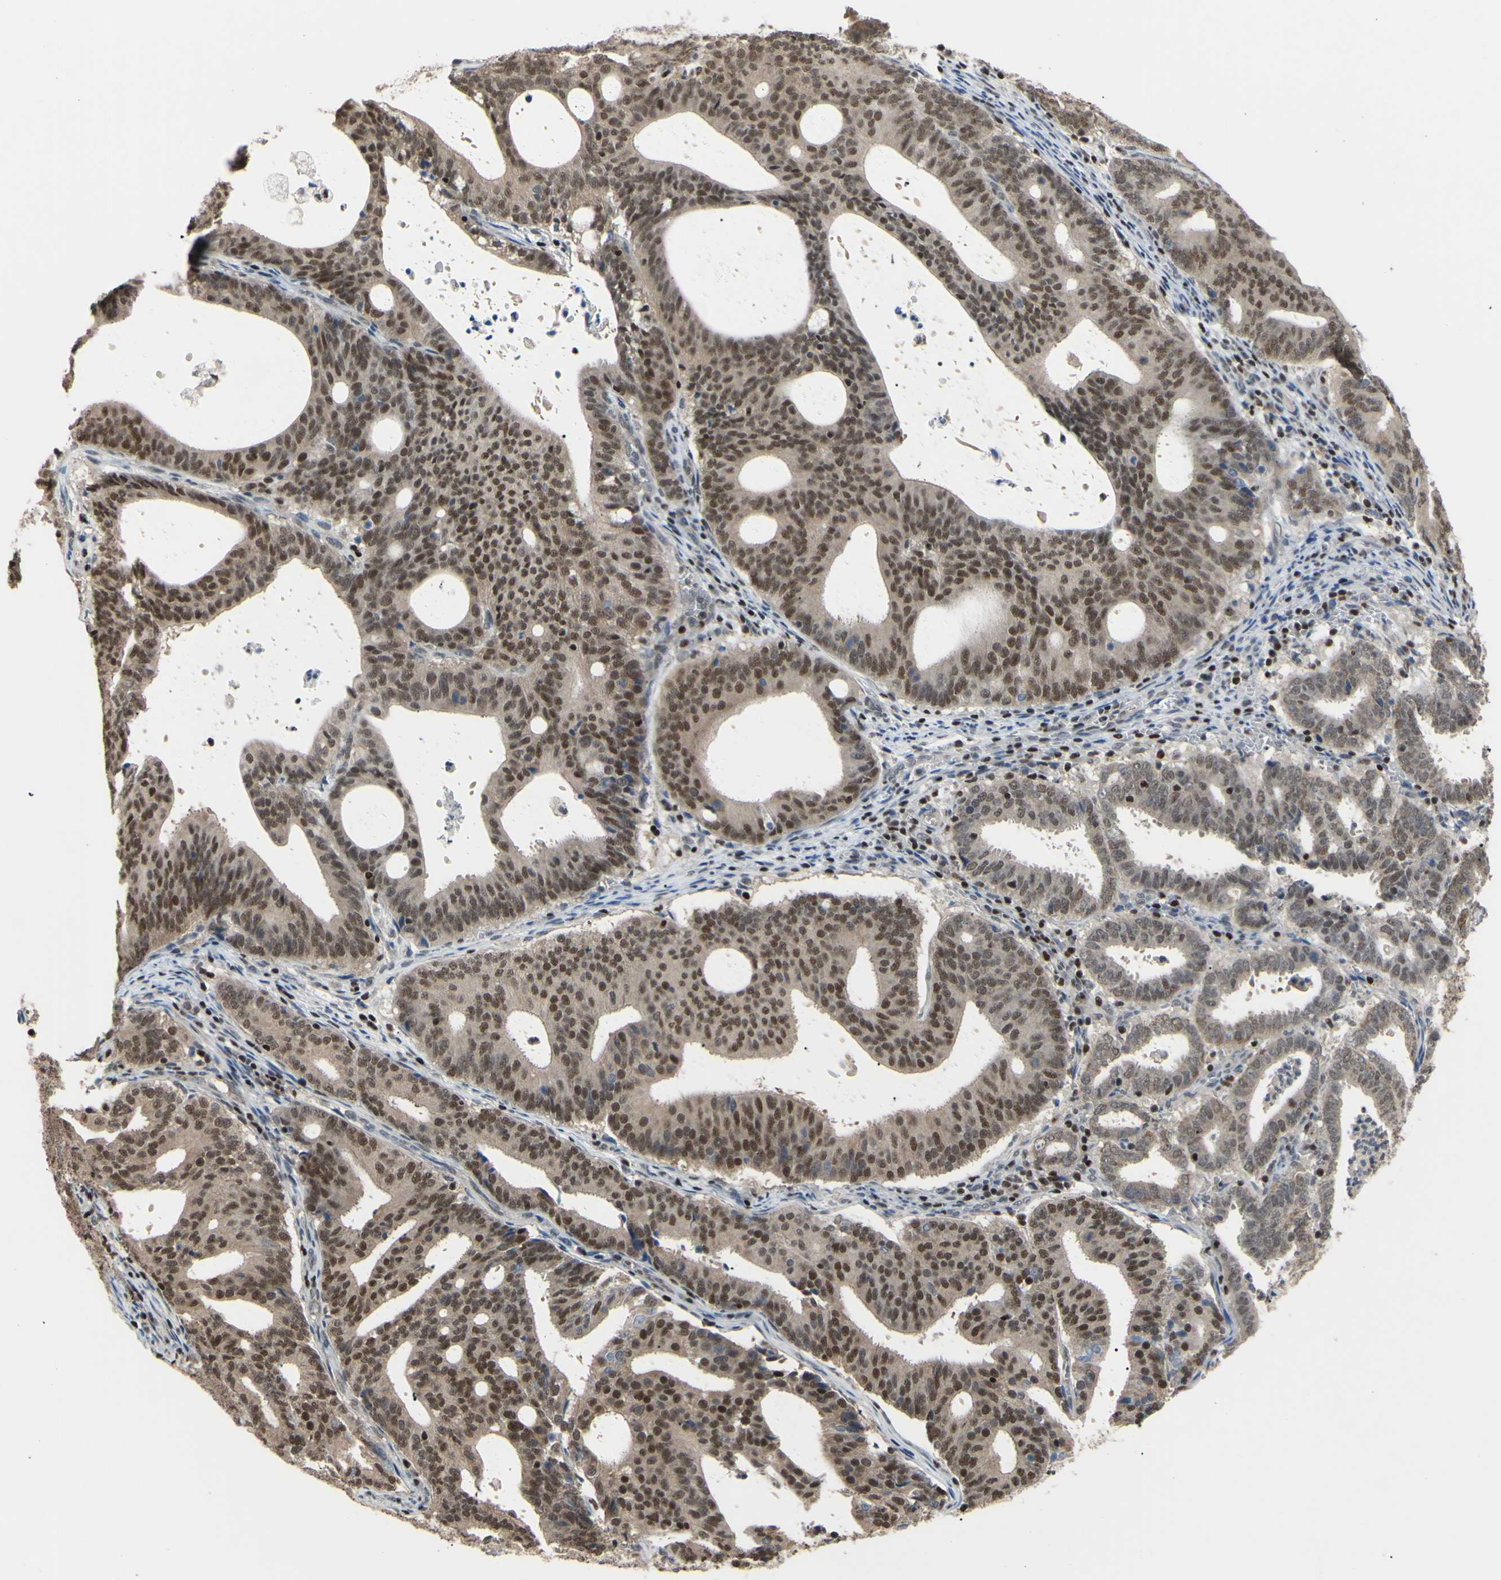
{"staining": {"intensity": "weak", "quantity": ">75%", "location": "cytoplasmic/membranous,nuclear"}, "tissue": "endometrial cancer", "cell_type": "Tumor cells", "image_type": "cancer", "snomed": [{"axis": "morphology", "description": "Adenocarcinoma, NOS"}, {"axis": "topography", "description": "Uterus"}], "caption": "The histopathology image demonstrates a brown stain indicating the presence of a protein in the cytoplasmic/membranous and nuclear of tumor cells in endometrial cancer. (IHC, brightfield microscopy, high magnification).", "gene": "SP4", "patient": {"sex": "female", "age": 83}}